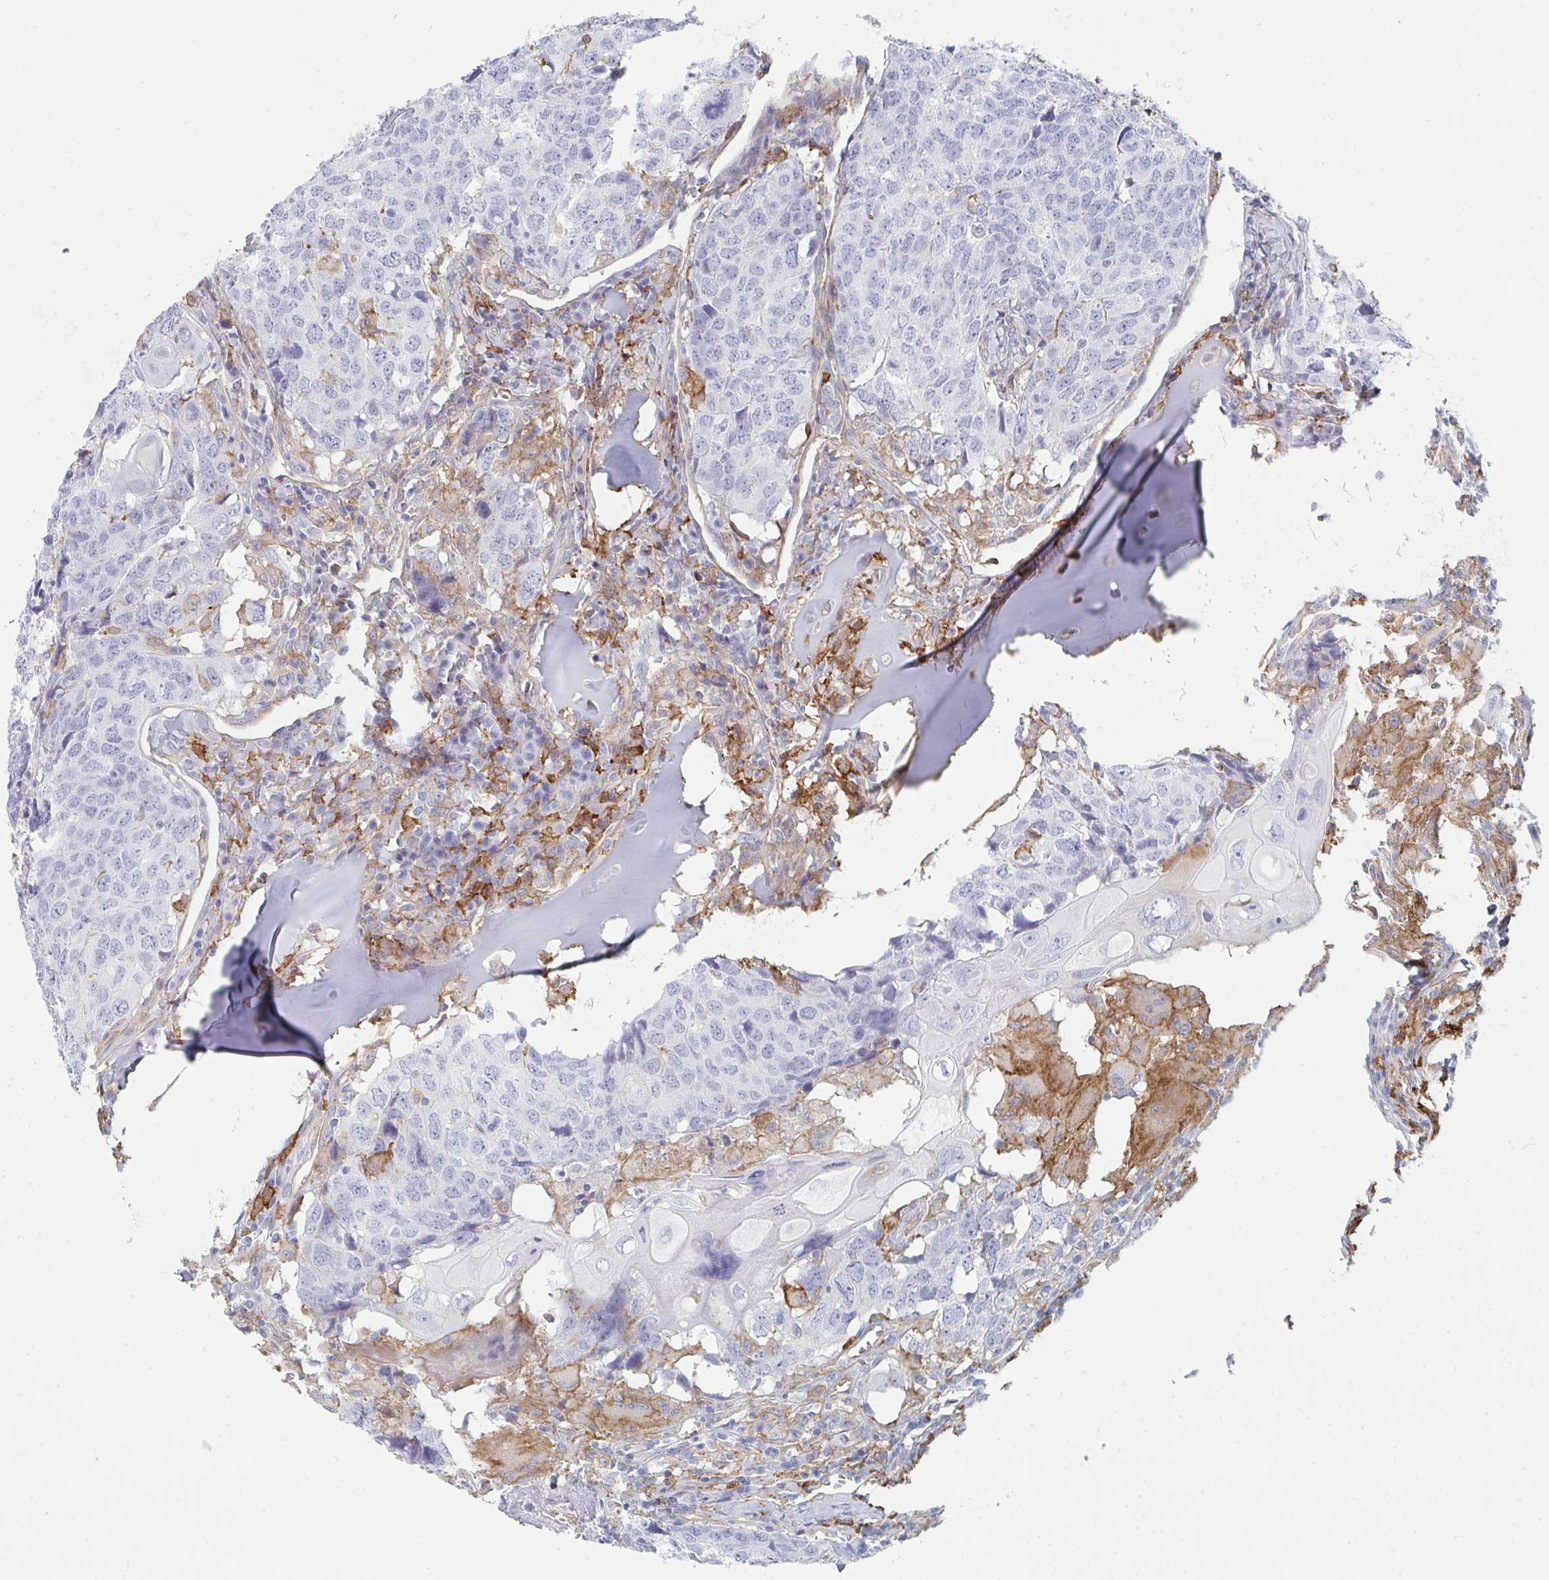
{"staining": {"intensity": "negative", "quantity": "none", "location": "none"}, "tissue": "head and neck cancer", "cell_type": "Tumor cells", "image_type": "cancer", "snomed": [{"axis": "morphology", "description": "Normal tissue, NOS"}, {"axis": "morphology", "description": "Squamous cell carcinoma, NOS"}, {"axis": "topography", "description": "Skeletal muscle"}, {"axis": "topography", "description": "Vascular tissue"}, {"axis": "topography", "description": "Peripheral nerve tissue"}, {"axis": "topography", "description": "Head-Neck"}], "caption": "Head and neck cancer (squamous cell carcinoma) stained for a protein using immunohistochemistry reveals no positivity tumor cells.", "gene": "DAB2", "patient": {"sex": "male", "age": 66}}